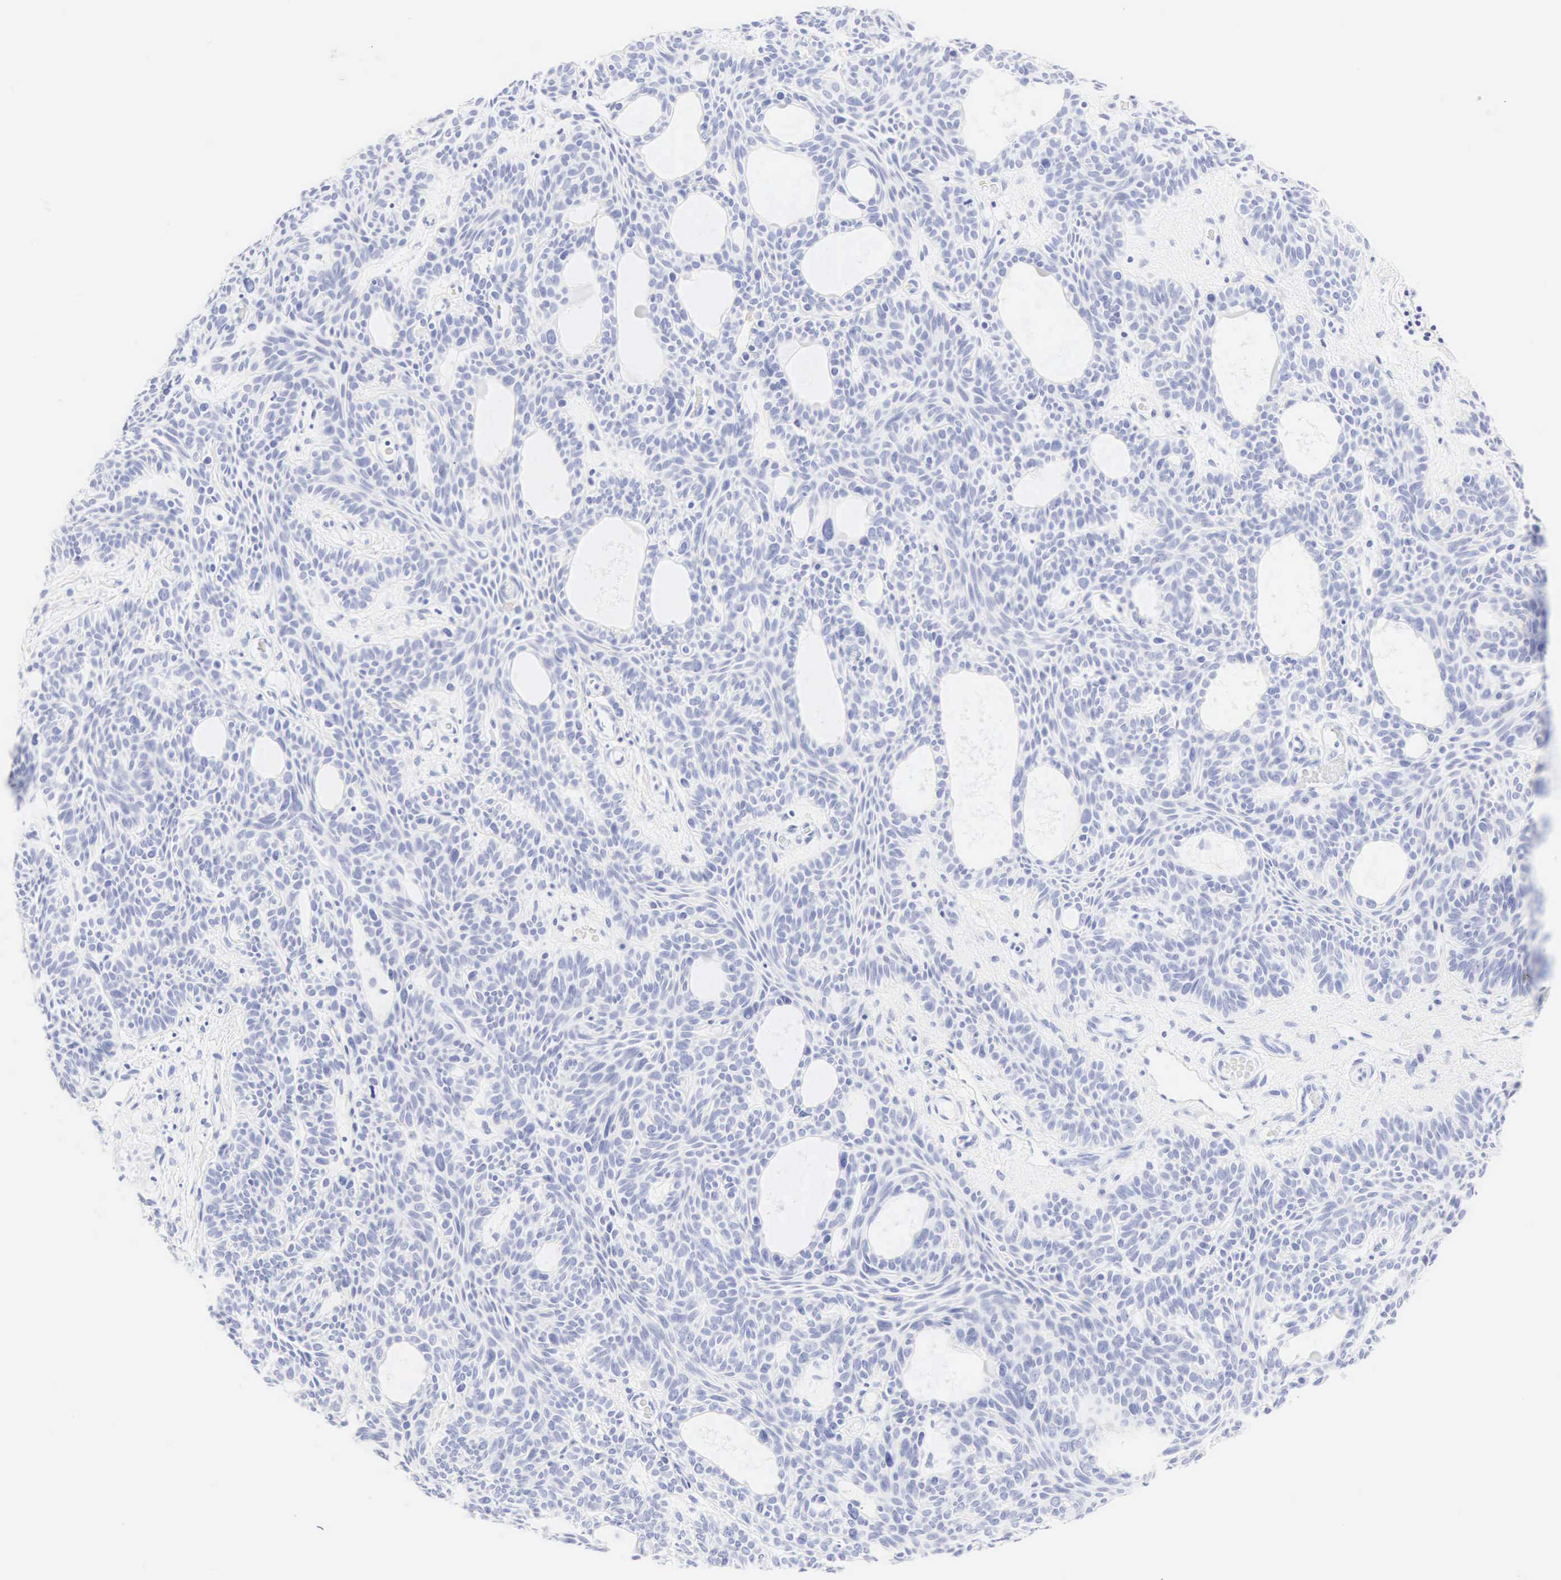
{"staining": {"intensity": "negative", "quantity": "none", "location": "none"}, "tissue": "skin cancer", "cell_type": "Tumor cells", "image_type": "cancer", "snomed": [{"axis": "morphology", "description": "Basal cell carcinoma"}, {"axis": "topography", "description": "Skin"}], "caption": "Immunohistochemistry of basal cell carcinoma (skin) demonstrates no staining in tumor cells.", "gene": "CGB3", "patient": {"sex": "male", "age": 44}}